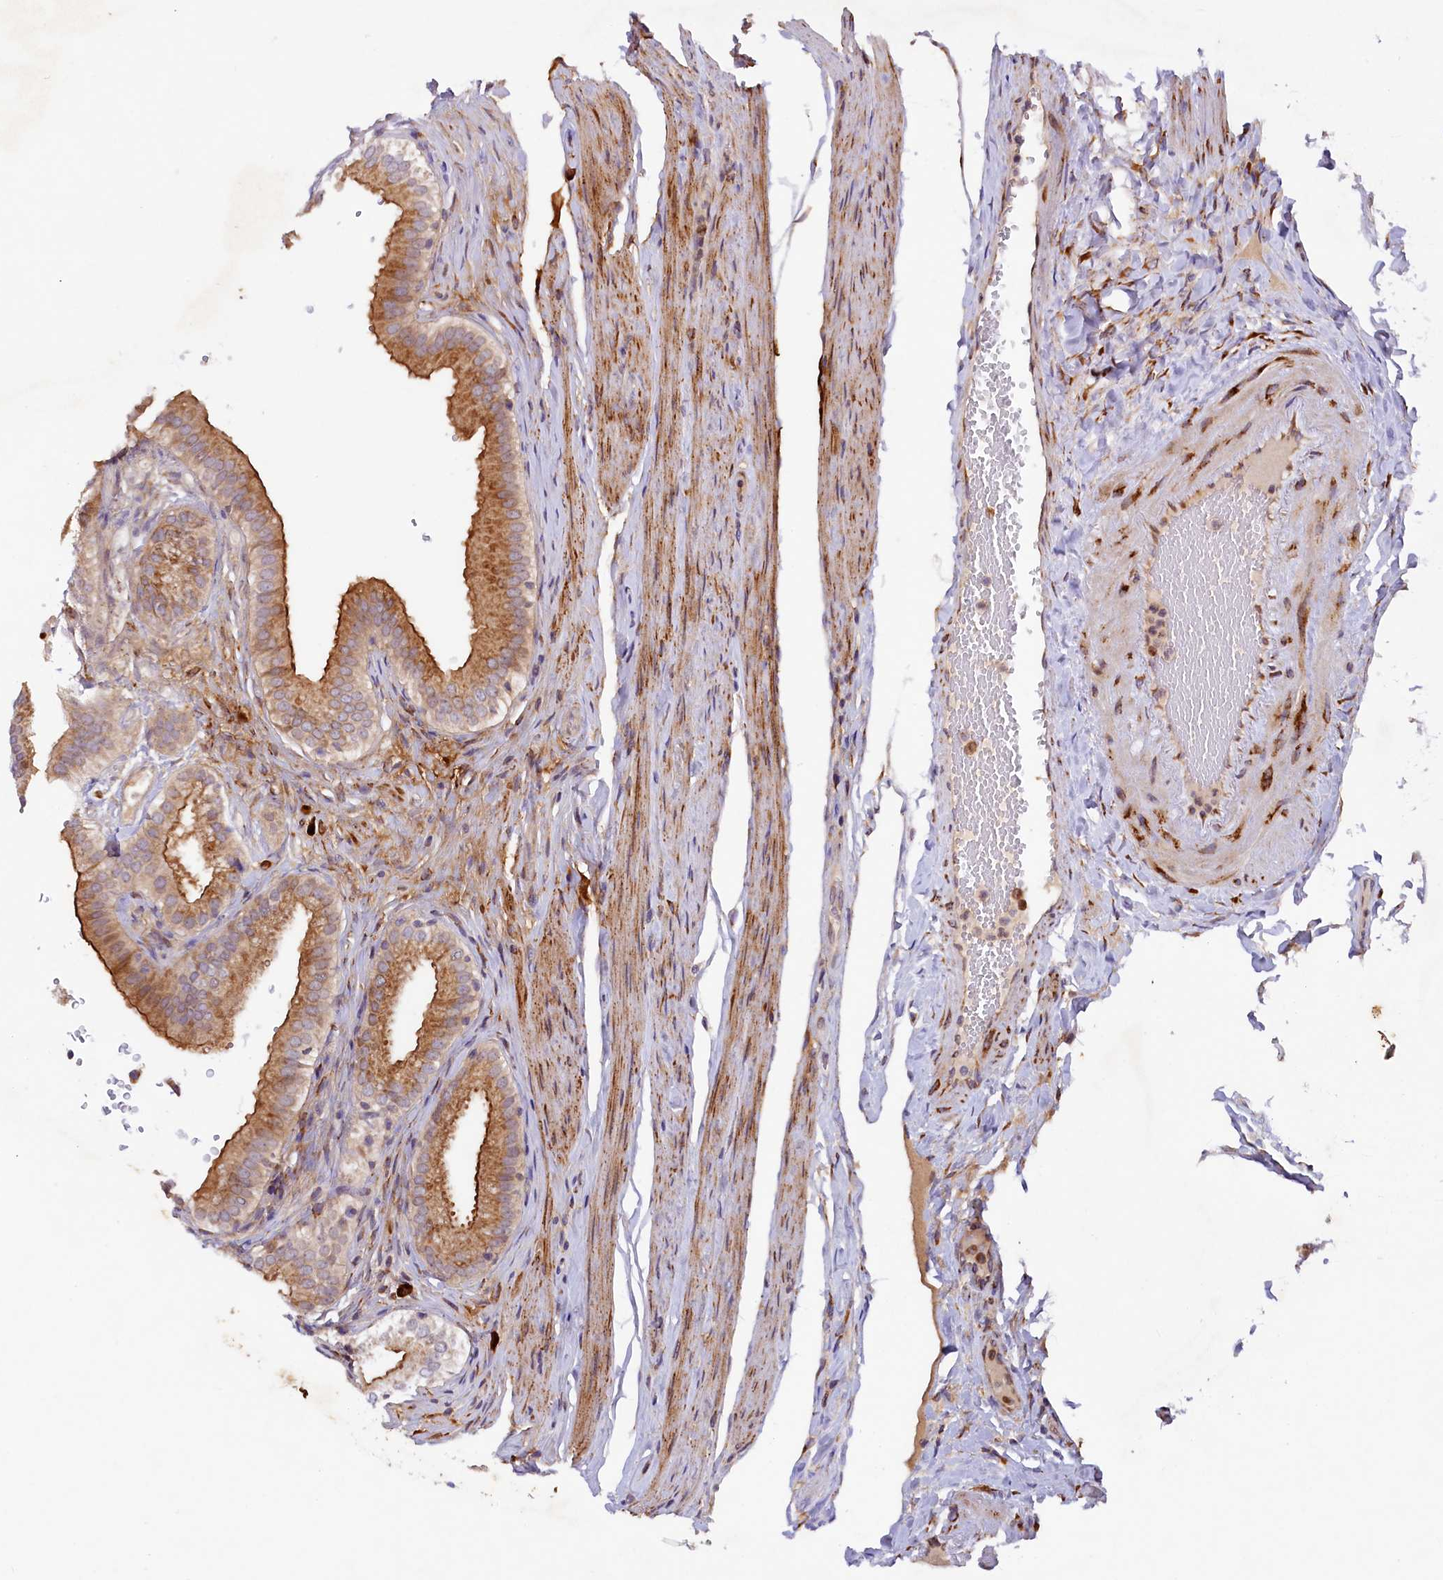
{"staining": {"intensity": "moderate", "quantity": ">75%", "location": "cytoplasmic/membranous"}, "tissue": "gallbladder", "cell_type": "Glandular cells", "image_type": "normal", "snomed": [{"axis": "morphology", "description": "Normal tissue, NOS"}, {"axis": "topography", "description": "Gallbladder"}], "caption": "Glandular cells exhibit medium levels of moderate cytoplasmic/membranous expression in approximately >75% of cells in normal human gallbladder. Immunohistochemistry stains the protein in brown and the nuclei are stained blue.", "gene": "SSC5D", "patient": {"sex": "female", "age": 61}}